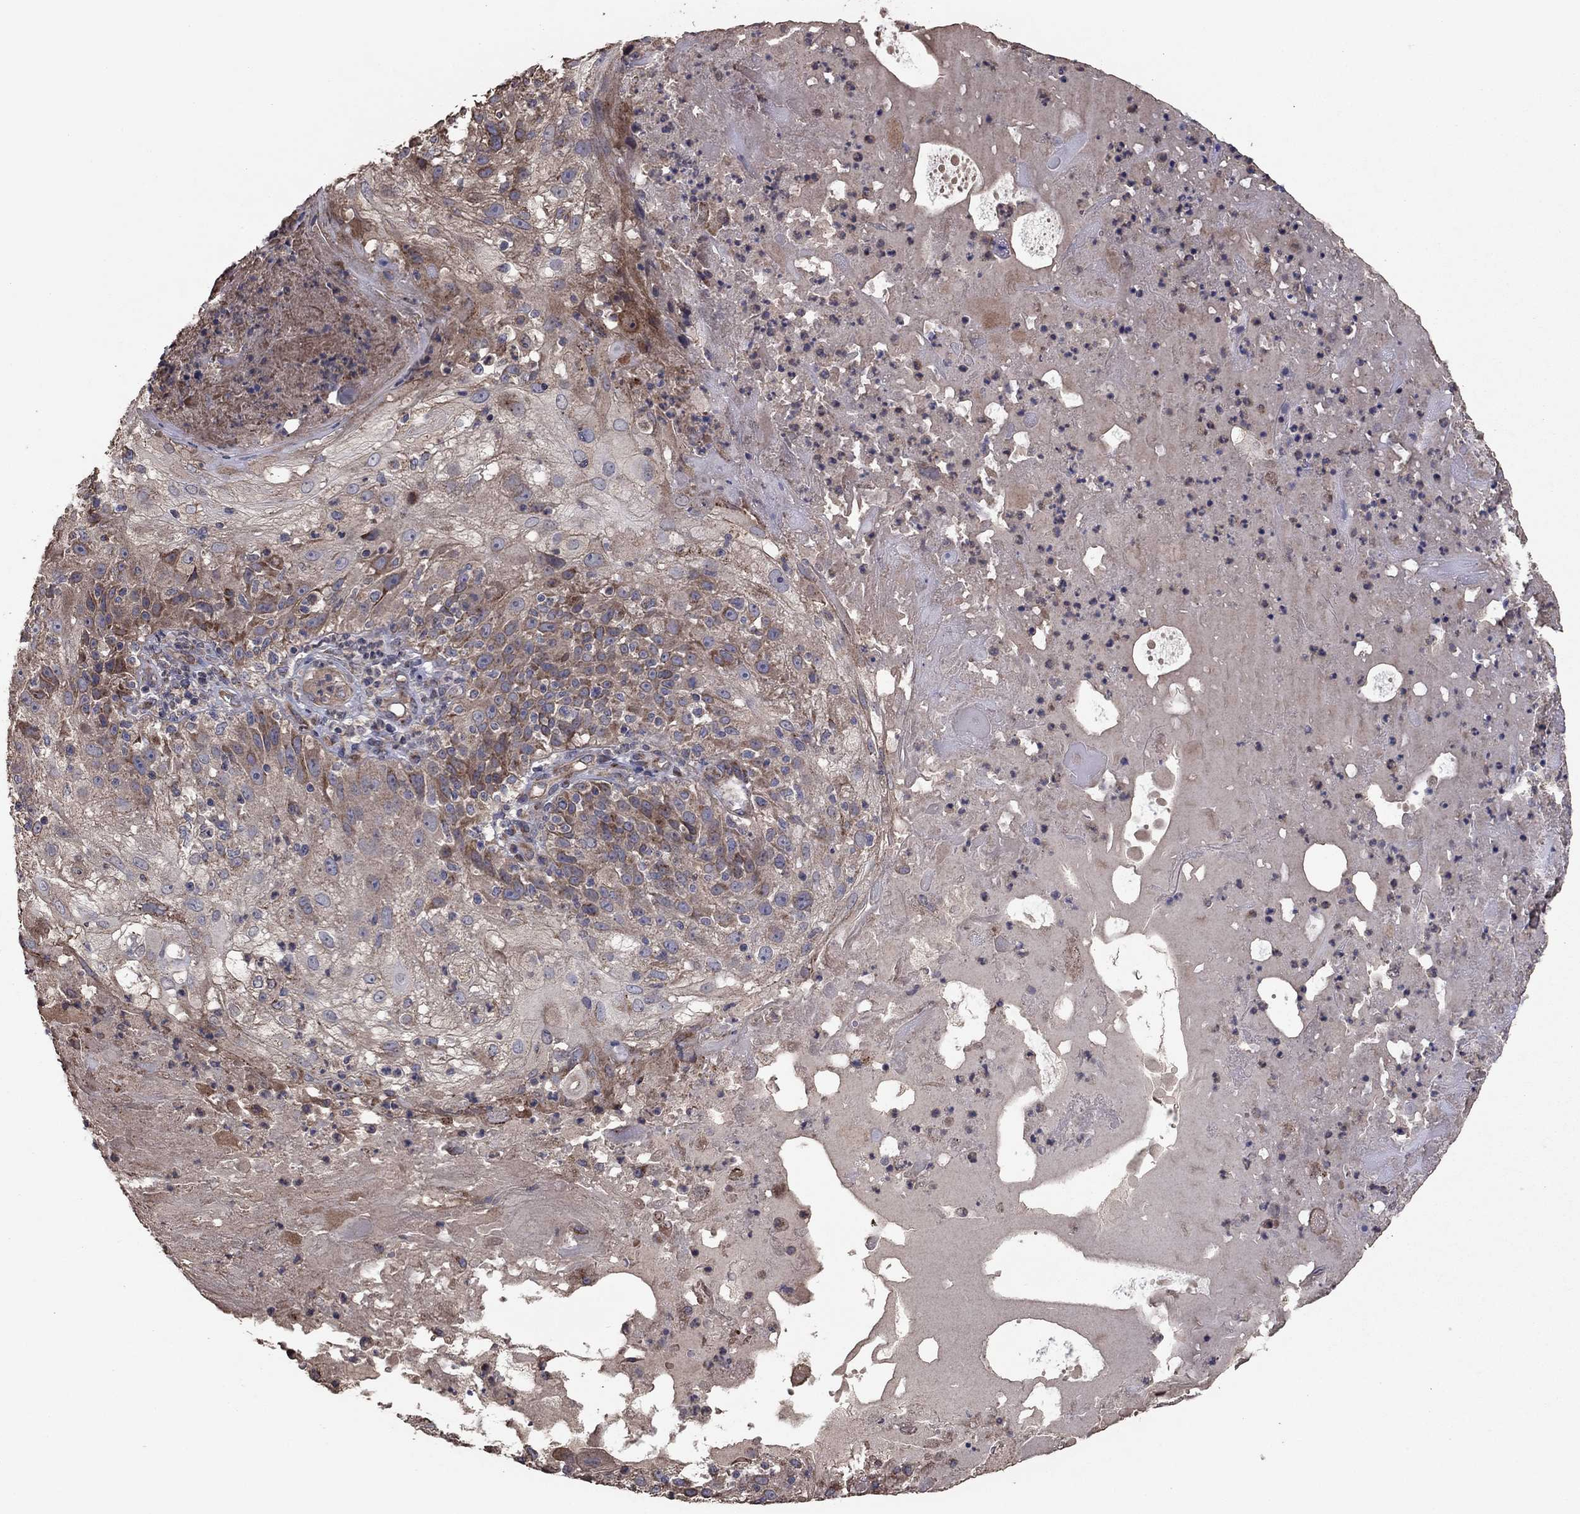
{"staining": {"intensity": "moderate", "quantity": "25%-75%", "location": "cytoplasmic/membranous"}, "tissue": "skin cancer", "cell_type": "Tumor cells", "image_type": "cancer", "snomed": [{"axis": "morphology", "description": "Normal tissue, NOS"}, {"axis": "morphology", "description": "Squamous cell carcinoma, NOS"}, {"axis": "topography", "description": "Skin"}], "caption": "DAB (3,3'-diaminobenzidine) immunohistochemical staining of skin cancer (squamous cell carcinoma) reveals moderate cytoplasmic/membranous protein positivity in about 25%-75% of tumor cells.", "gene": "FLT4", "patient": {"sex": "female", "age": 83}}